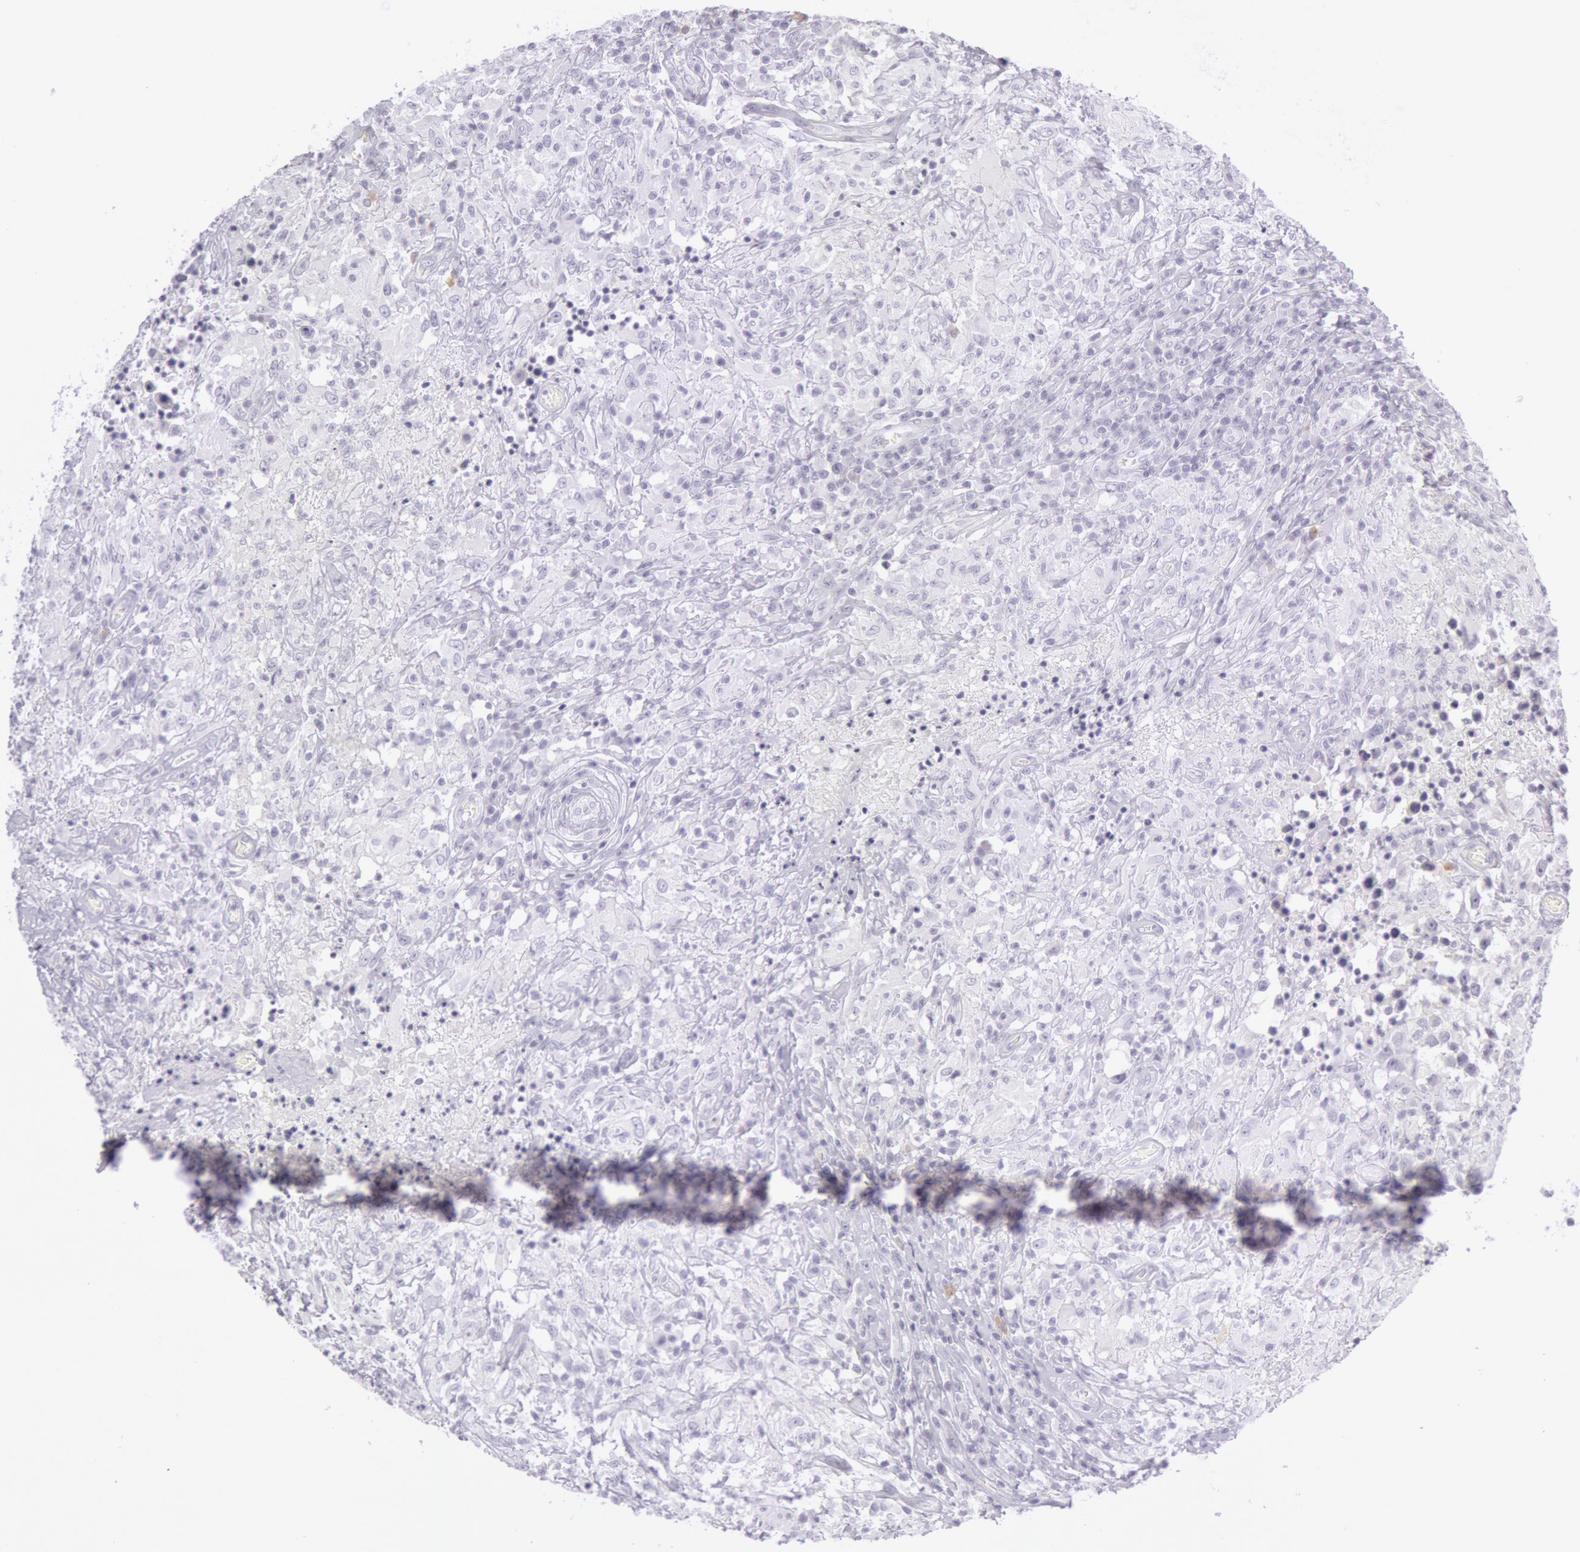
{"staining": {"intensity": "negative", "quantity": "none", "location": "none"}, "tissue": "testis cancer", "cell_type": "Tumor cells", "image_type": "cancer", "snomed": [{"axis": "morphology", "description": "Seminoma, NOS"}, {"axis": "topography", "description": "Testis"}], "caption": "Seminoma (testis) stained for a protein using immunohistochemistry (IHC) demonstrates no expression tumor cells.", "gene": "CKB", "patient": {"sex": "male", "age": 34}}